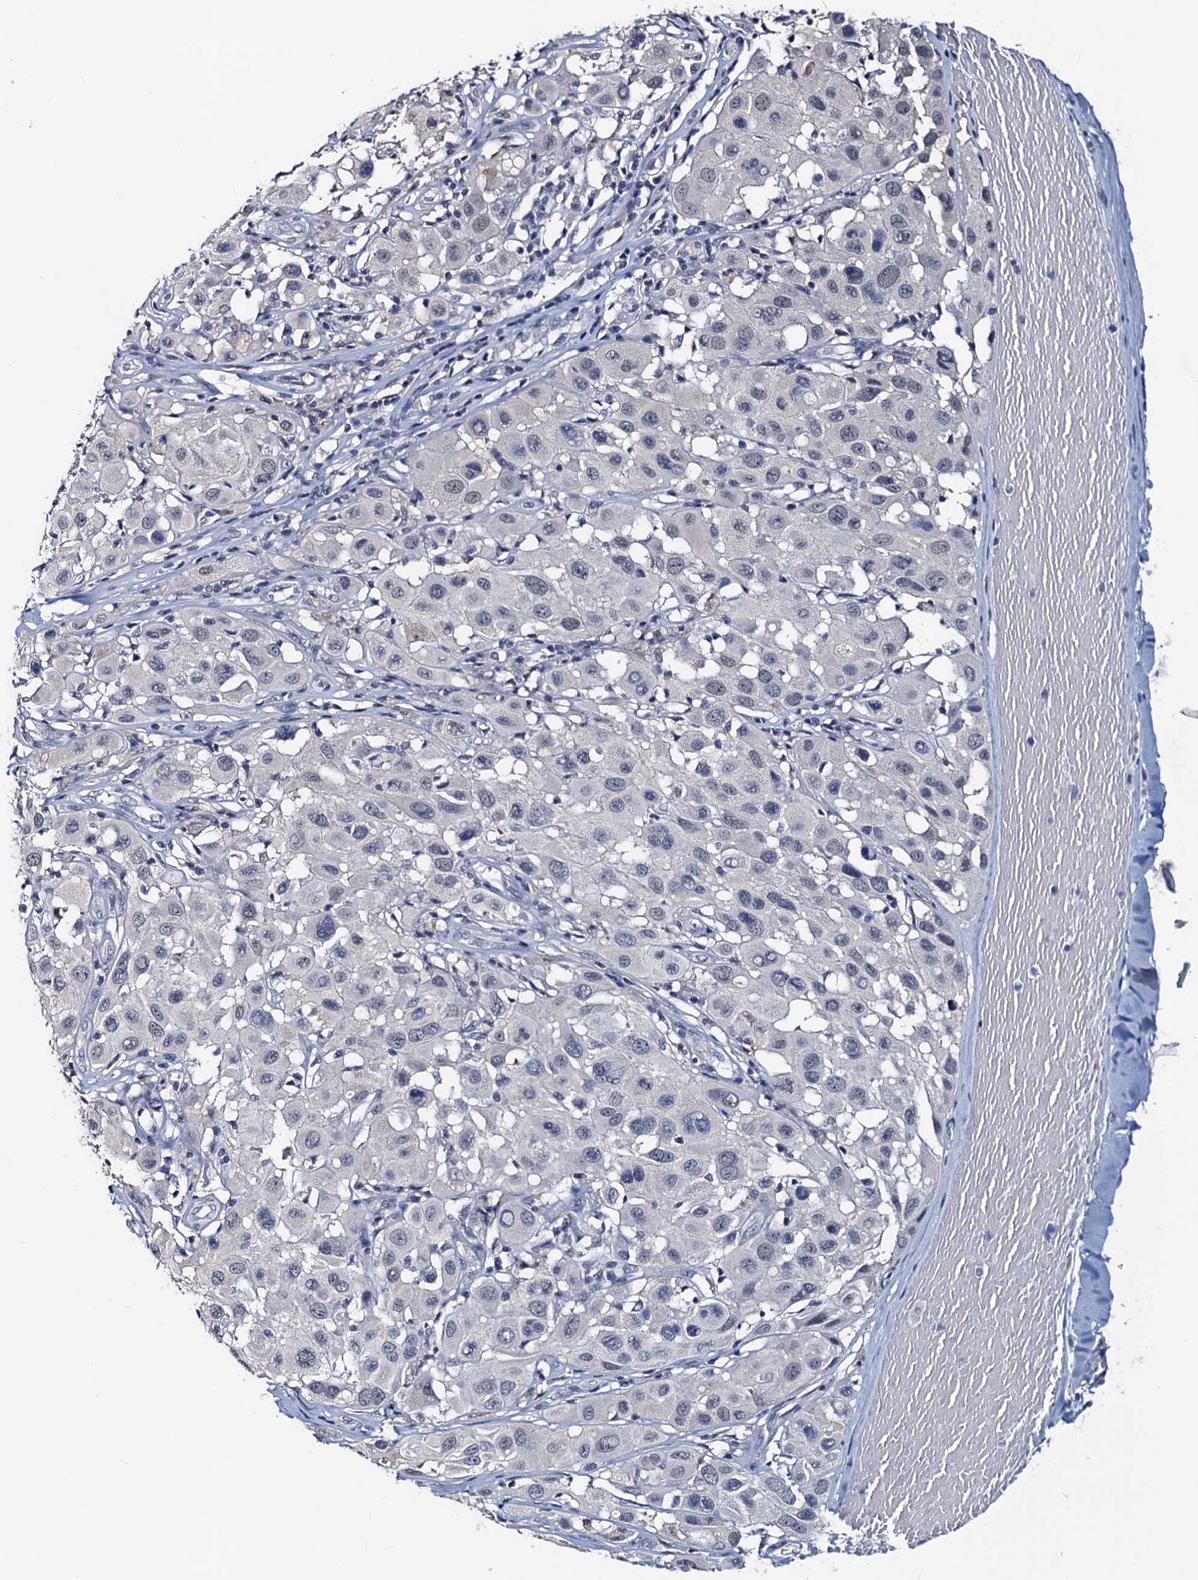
{"staining": {"intensity": "negative", "quantity": "none", "location": "none"}, "tissue": "melanoma", "cell_type": "Tumor cells", "image_type": "cancer", "snomed": [{"axis": "morphology", "description": "Malignant melanoma, Metastatic site"}, {"axis": "topography", "description": "Skin"}], "caption": "Melanoma was stained to show a protein in brown. There is no significant staining in tumor cells.", "gene": "RTKN2", "patient": {"sex": "male", "age": 41}}